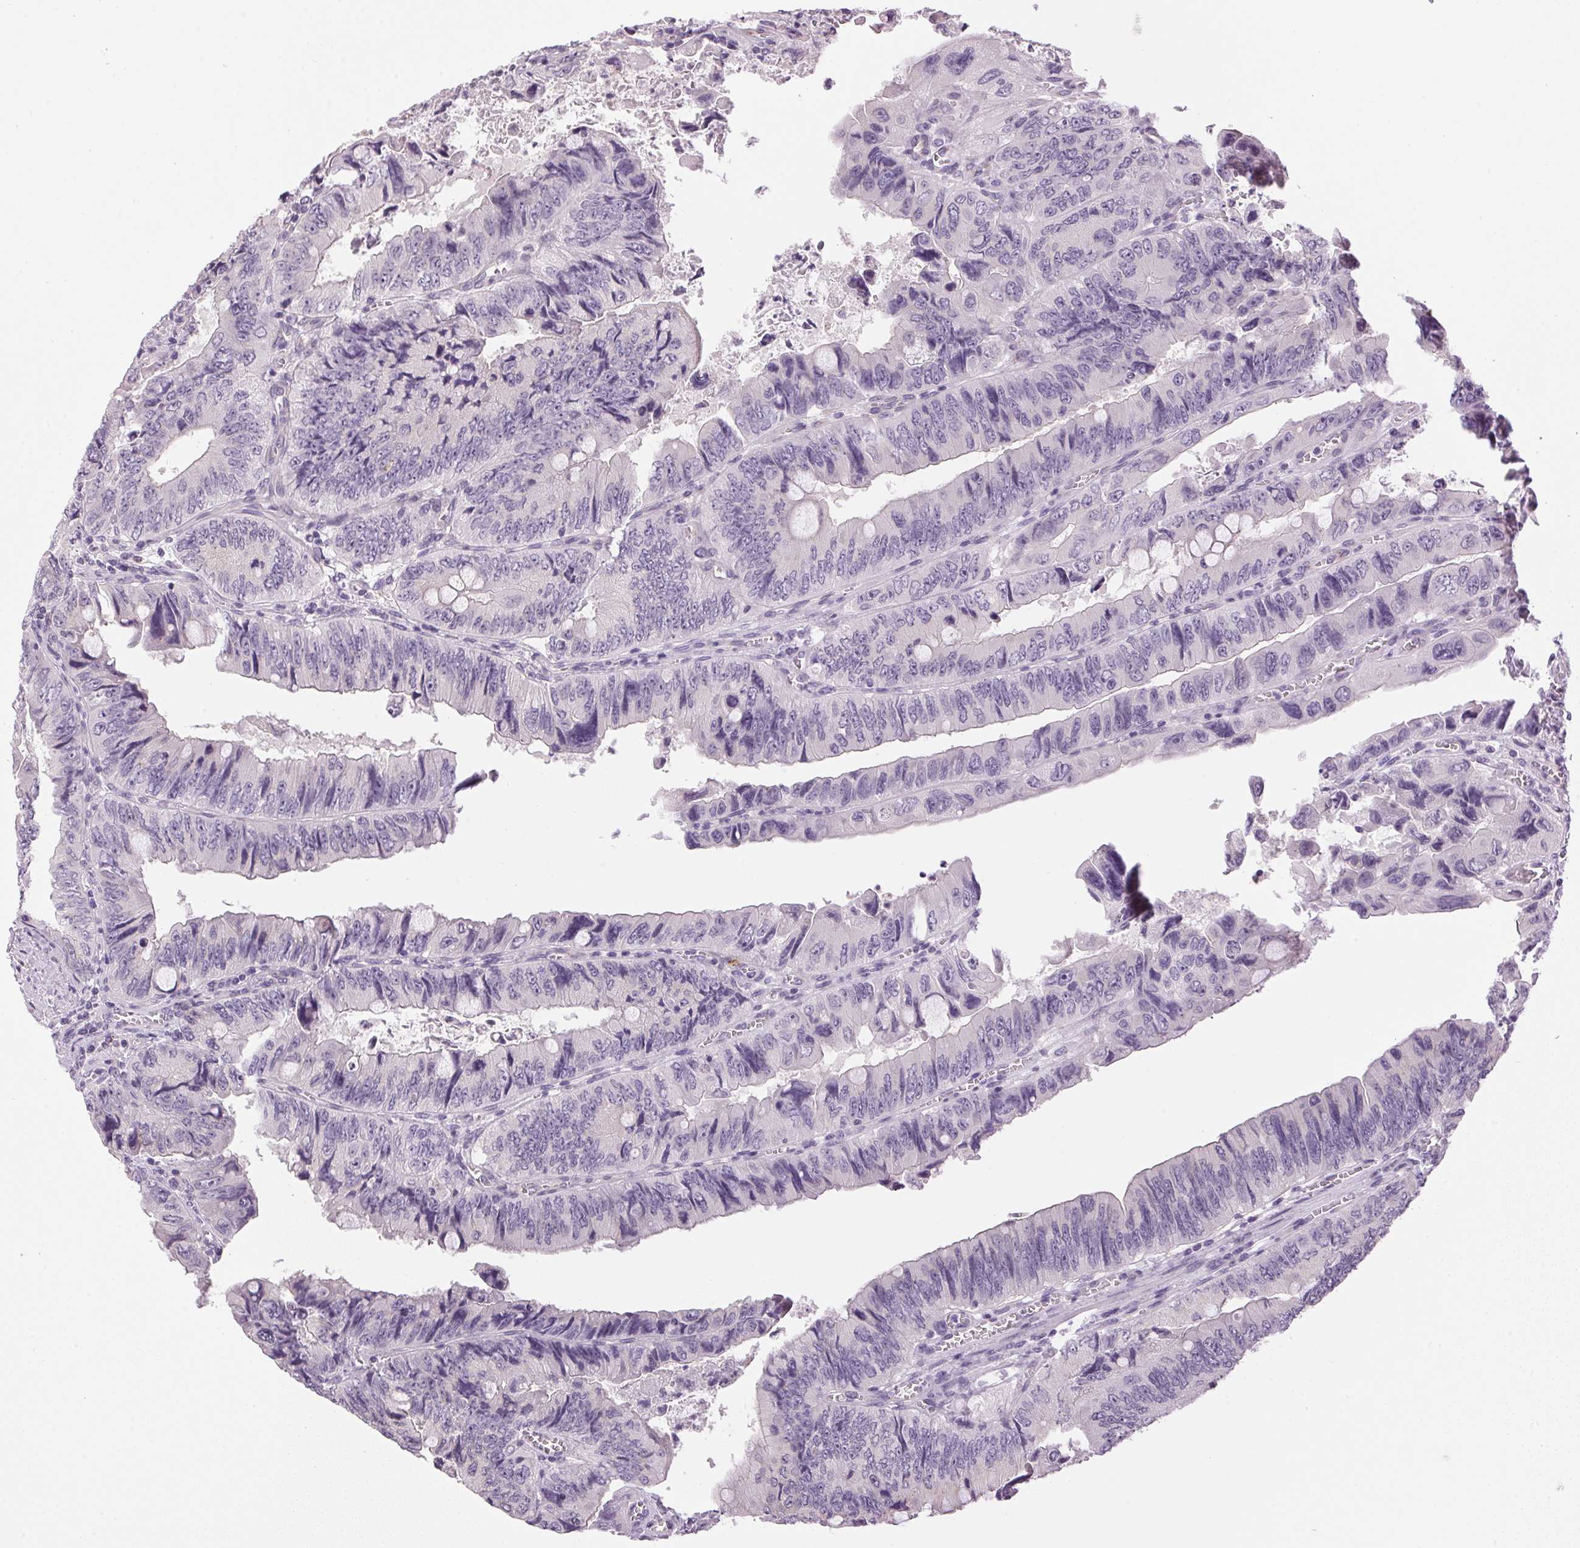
{"staining": {"intensity": "negative", "quantity": "none", "location": "none"}, "tissue": "colorectal cancer", "cell_type": "Tumor cells", "image_type": "cancer", "snomed": [{"axis": "morphology", "description": "Adenocarcinoma, NOS"}, {"axis": "topography", "description": "Colon"}], "caption": "Immunohistochemical staining of human colorectal adenocarcinoma reveals no significant staining in tumor cells.", "gene": "GOLPH3", "patient": {"sex": "female", "age": 84}}